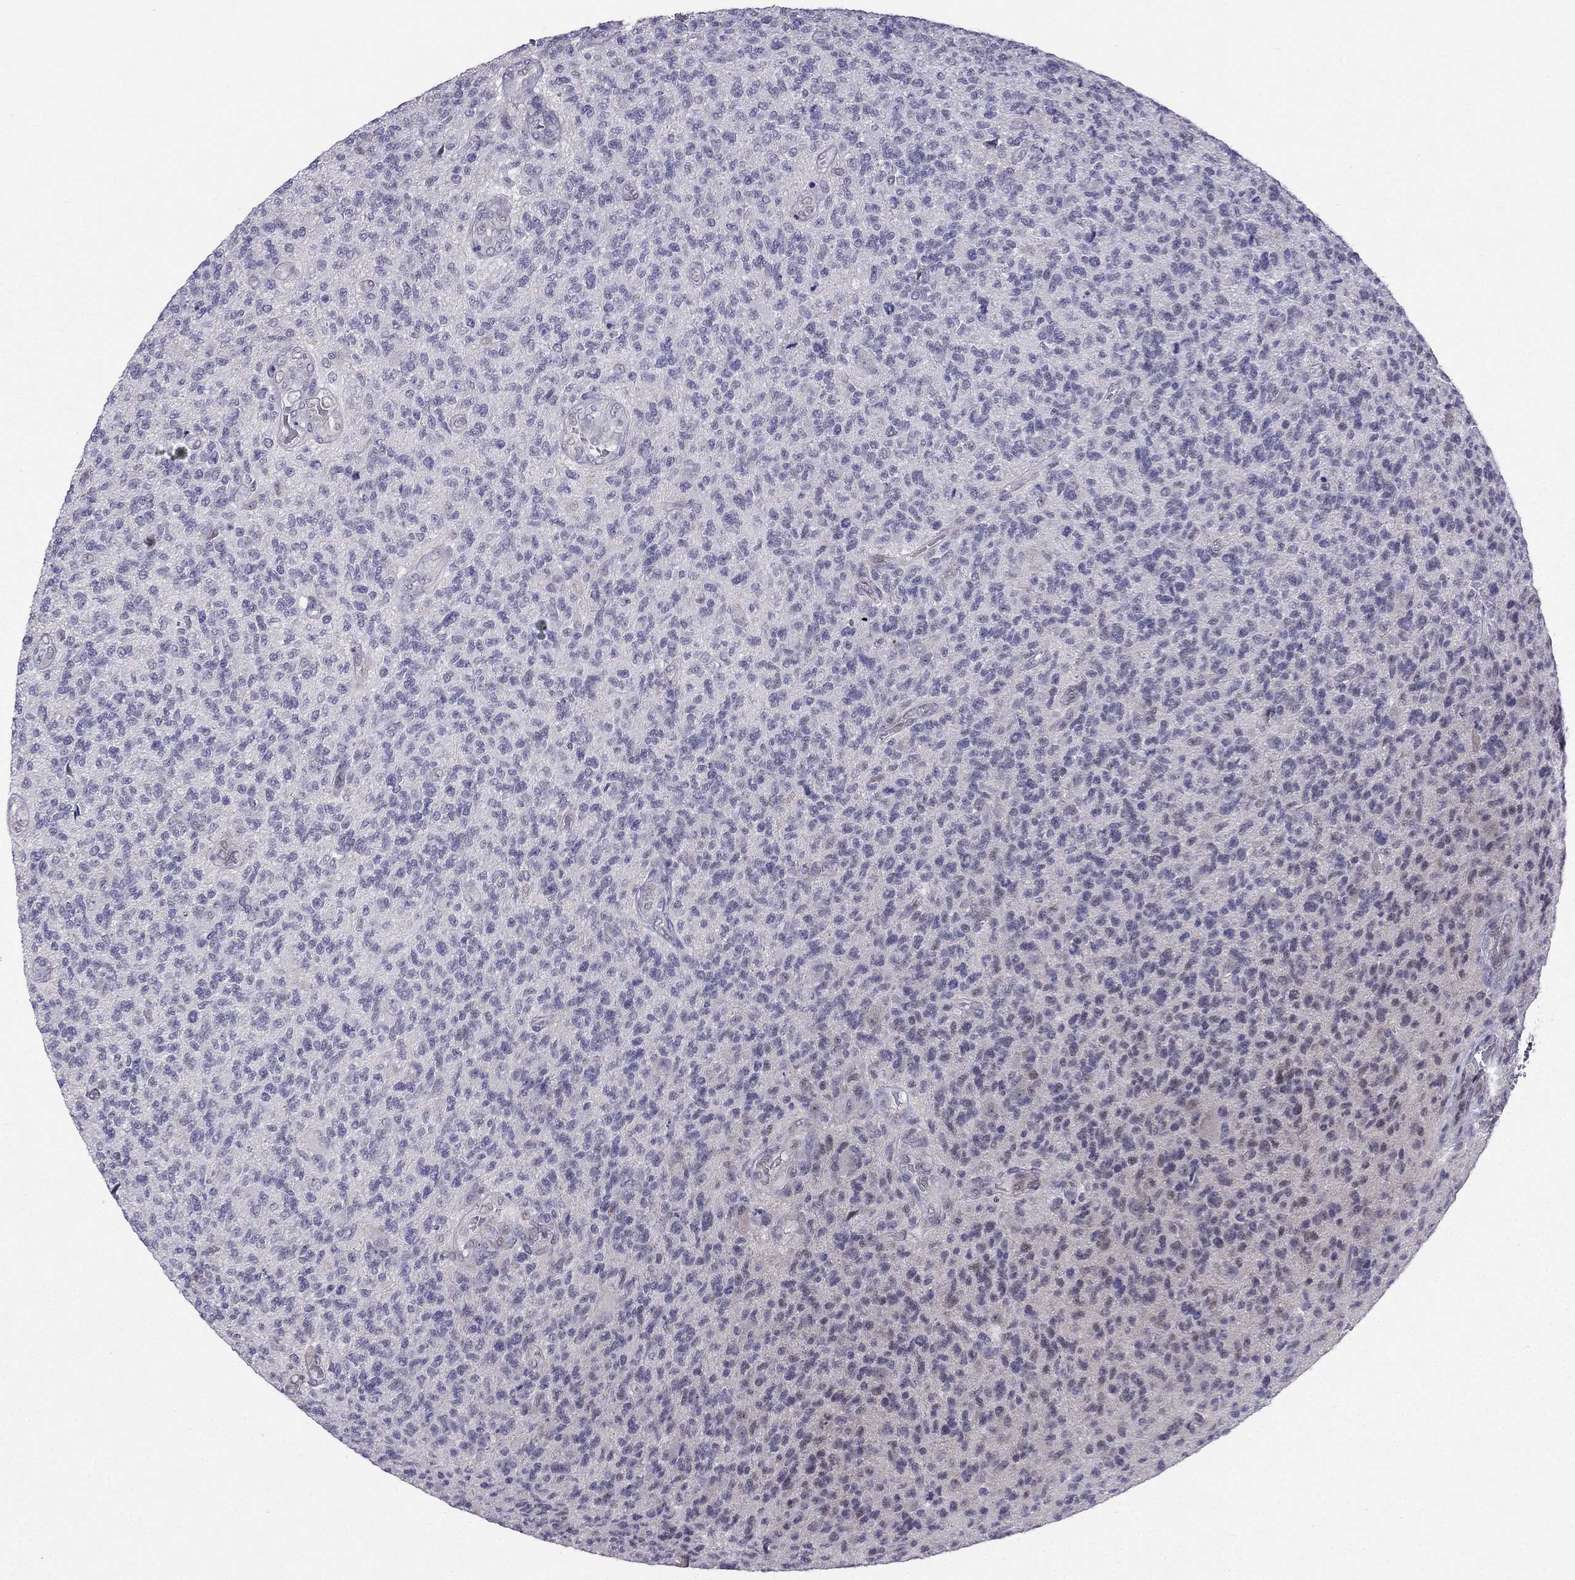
{"staining": {"intensity": "negative", "quantity": "none", "location": "none"}, "tissue": "glioma", "cell_type": "Tumor cells", "image_type": "cancer", "snomed": [{"axis": "morphology", "description": "Glioma, malignant, High grade"}, {"axis": "topography", "description": "Brain"}], "caption": "DAB immunohistochemical staining of human glioma exhibits no significant expression in tumor cells.", "gene": "BAG5", "patient": {"sex": "male", "age": 56}}